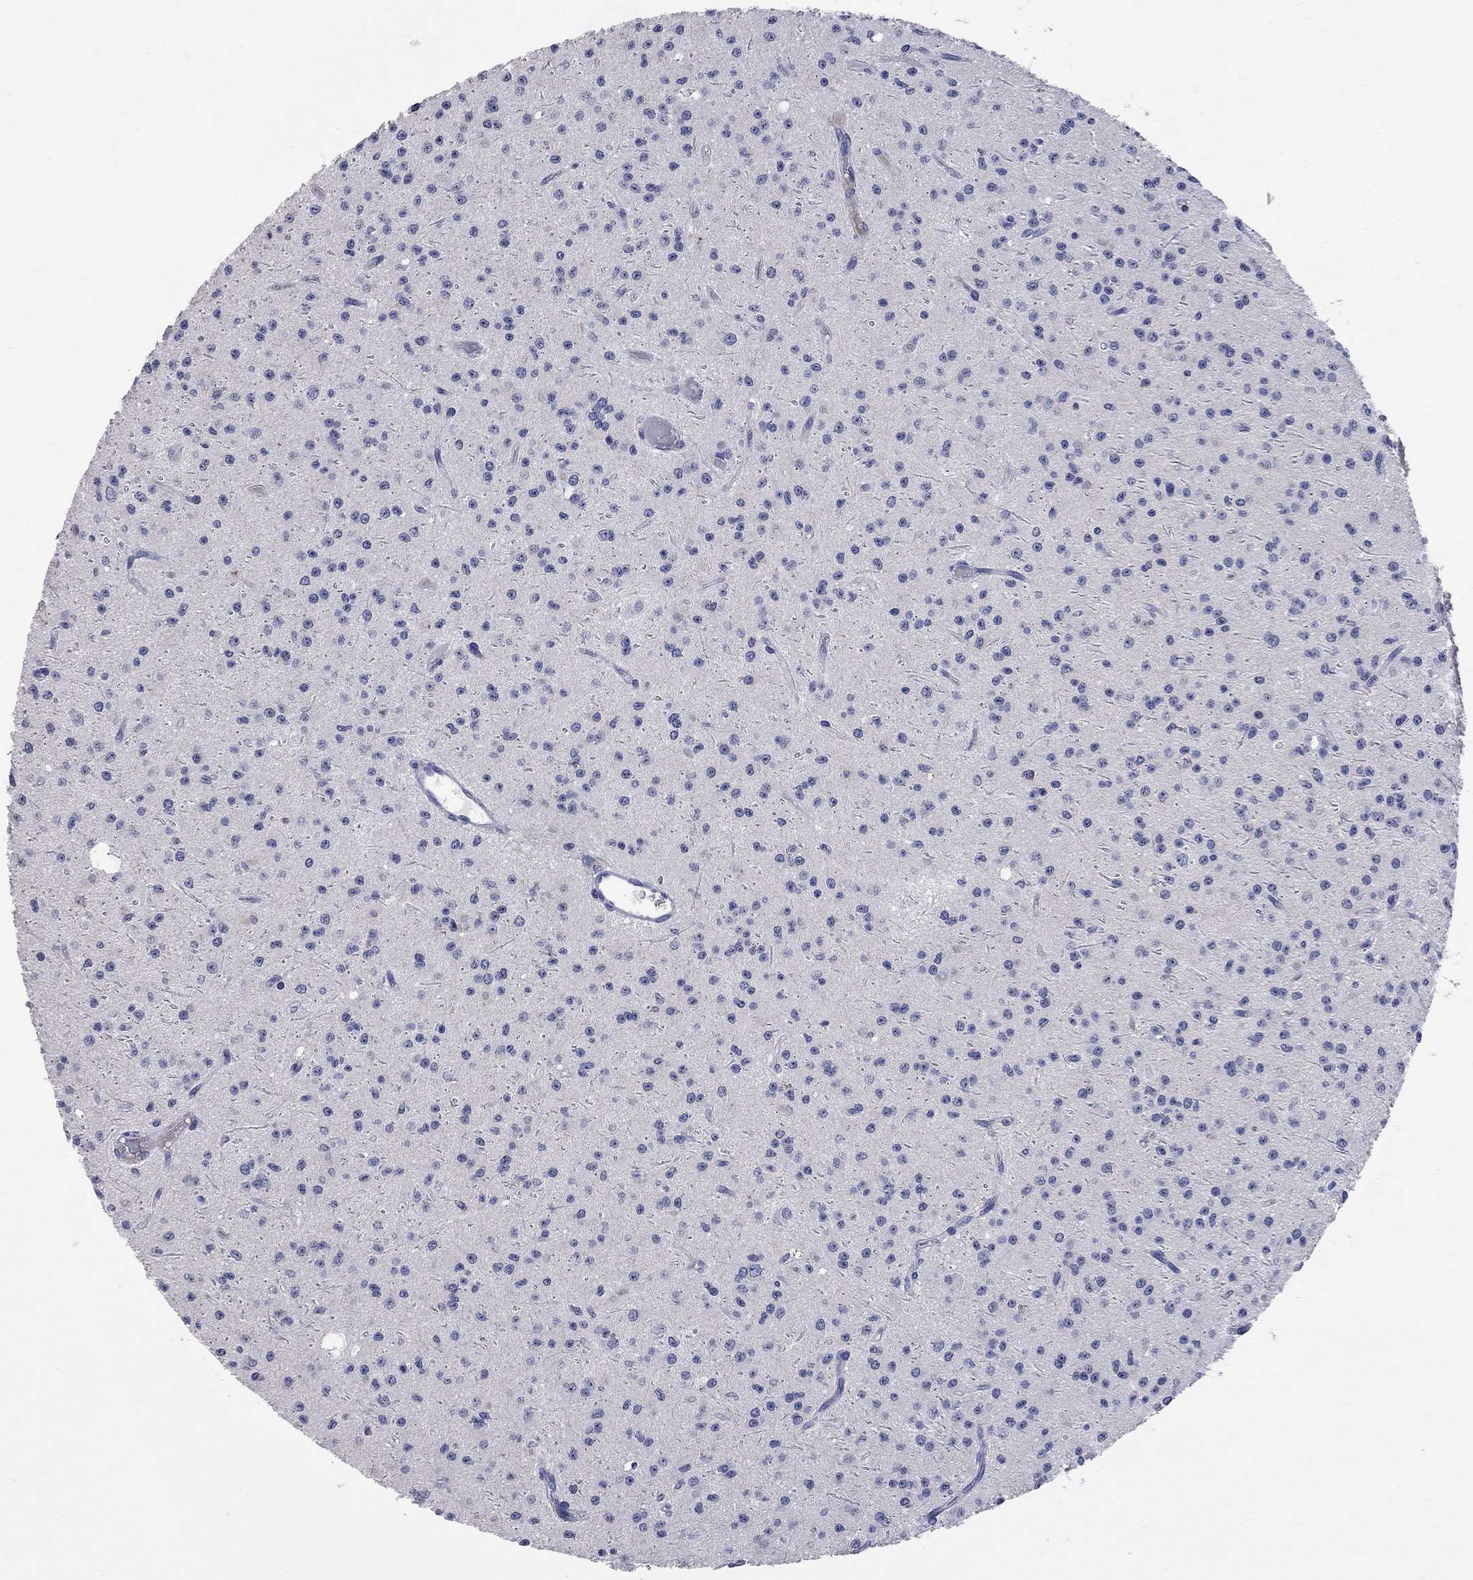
{"staining": {"intensity": "negative", "quantity": "none", "location": "none"}, "tissue": "glioma", "cell_type": "Tumor cells", "image_type": "cancer", "snomed": [{"axis": "morphology", "description": "Glioma, malignant, Low grade"}, {"axis": "topography", "description": "Brain"}], "caption": "This is an IHC micrograph of glioma. There is no expression in tumor cells.", "gene": "FAM221B", "patient": {"sex": "male", "age": 27}}